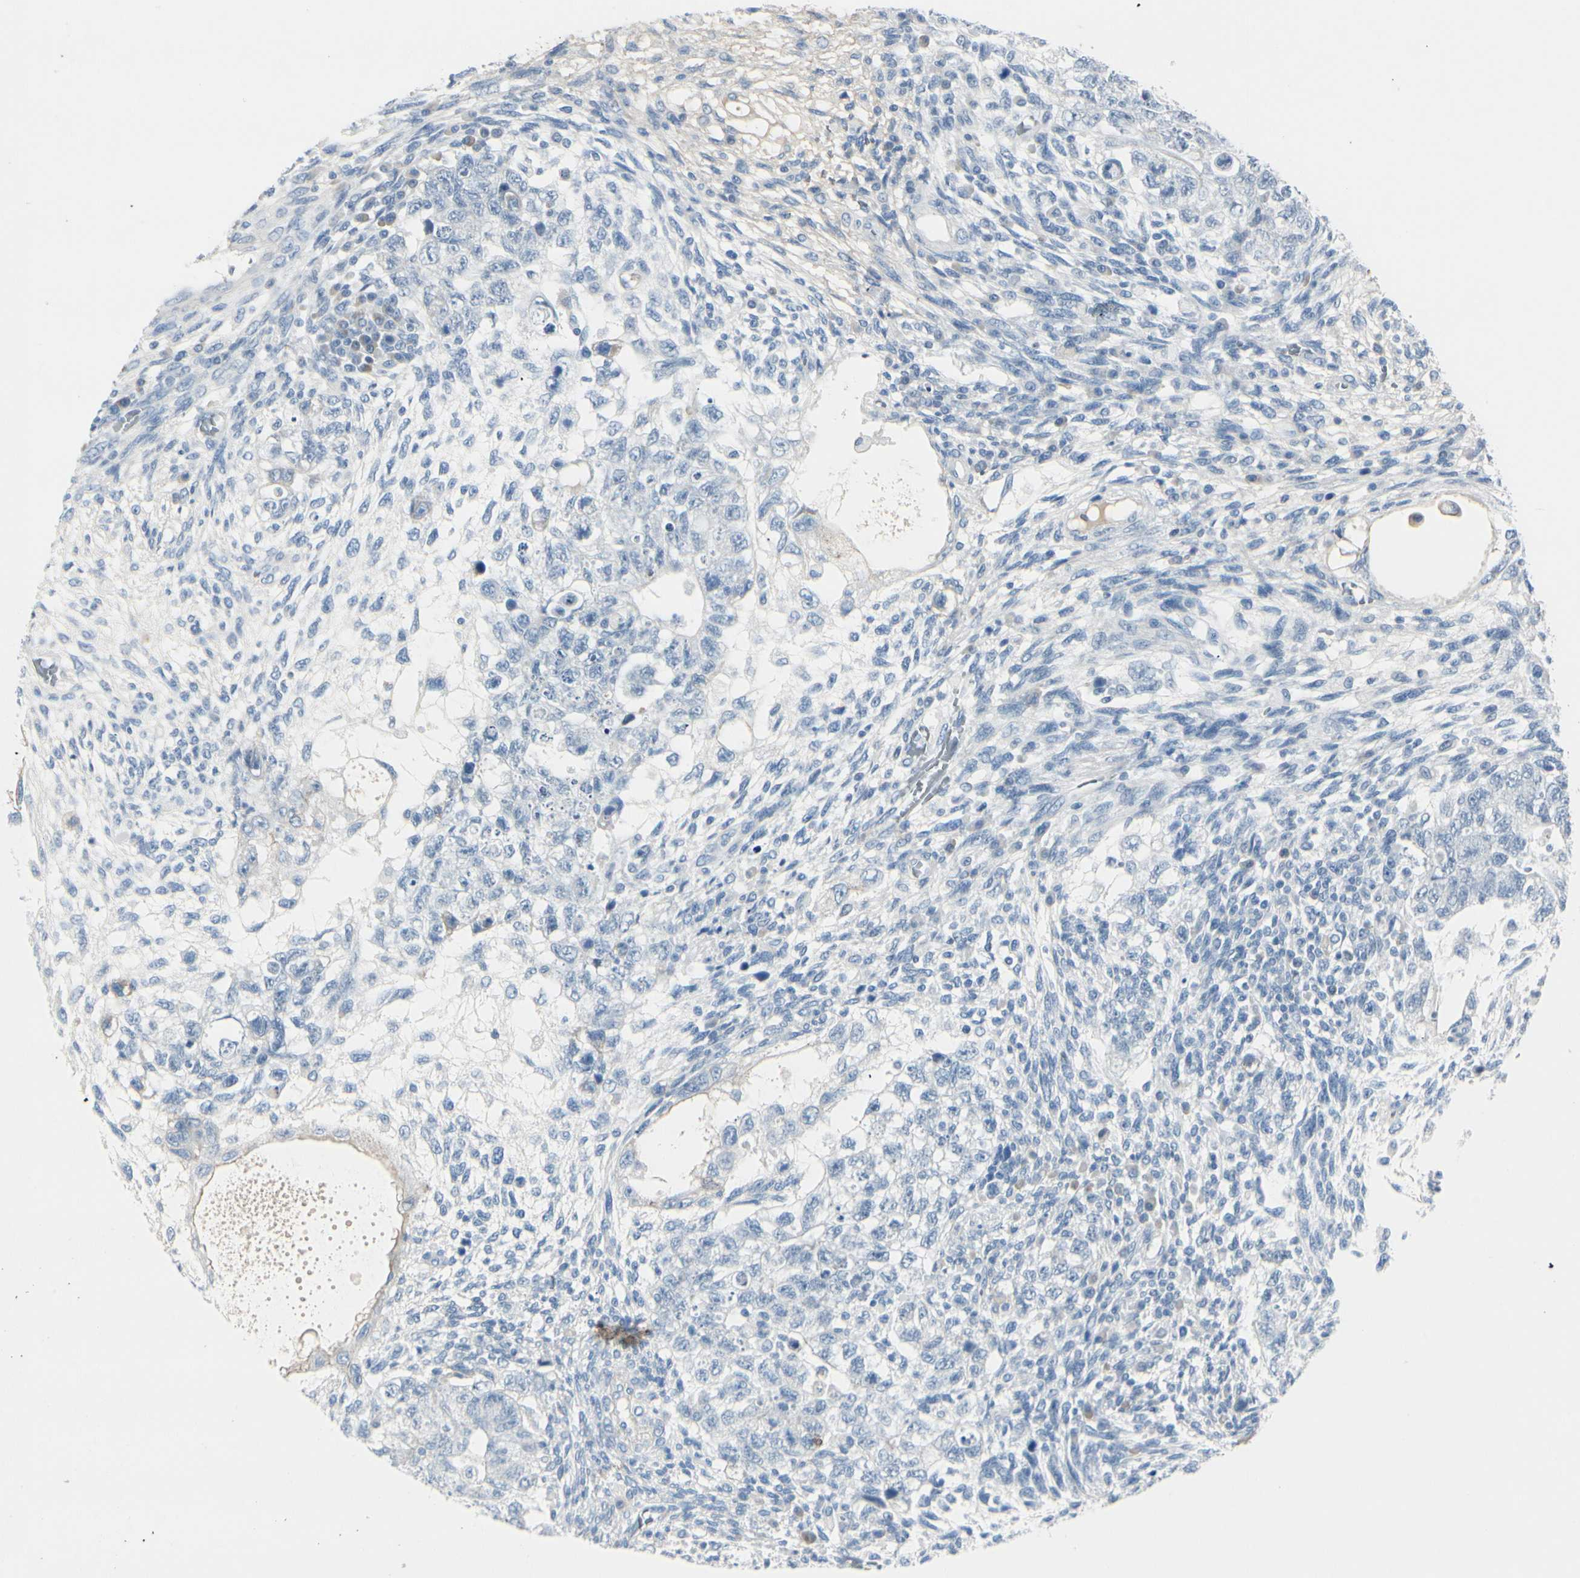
{"staining": {"intensity": "negative", "quantity": "none", "location": "none"}, "tissue": "testis cancer", "cell_type": "Tumor cells", "image_type": "cancer", "snomed": [{"axis": "morphology", "description": "Normal tissue, NOS"}, {"axis": "morphology", "description": "Carcinoma, Embryonal, NOS"}, {"axis": "topography", "description": "Testis"}], "caption": "Tumor cells show no significant staining in embryonal carcinoma (testis).", "gene": "CDHR5", "patient": {"sex": "male", "age": 36}}